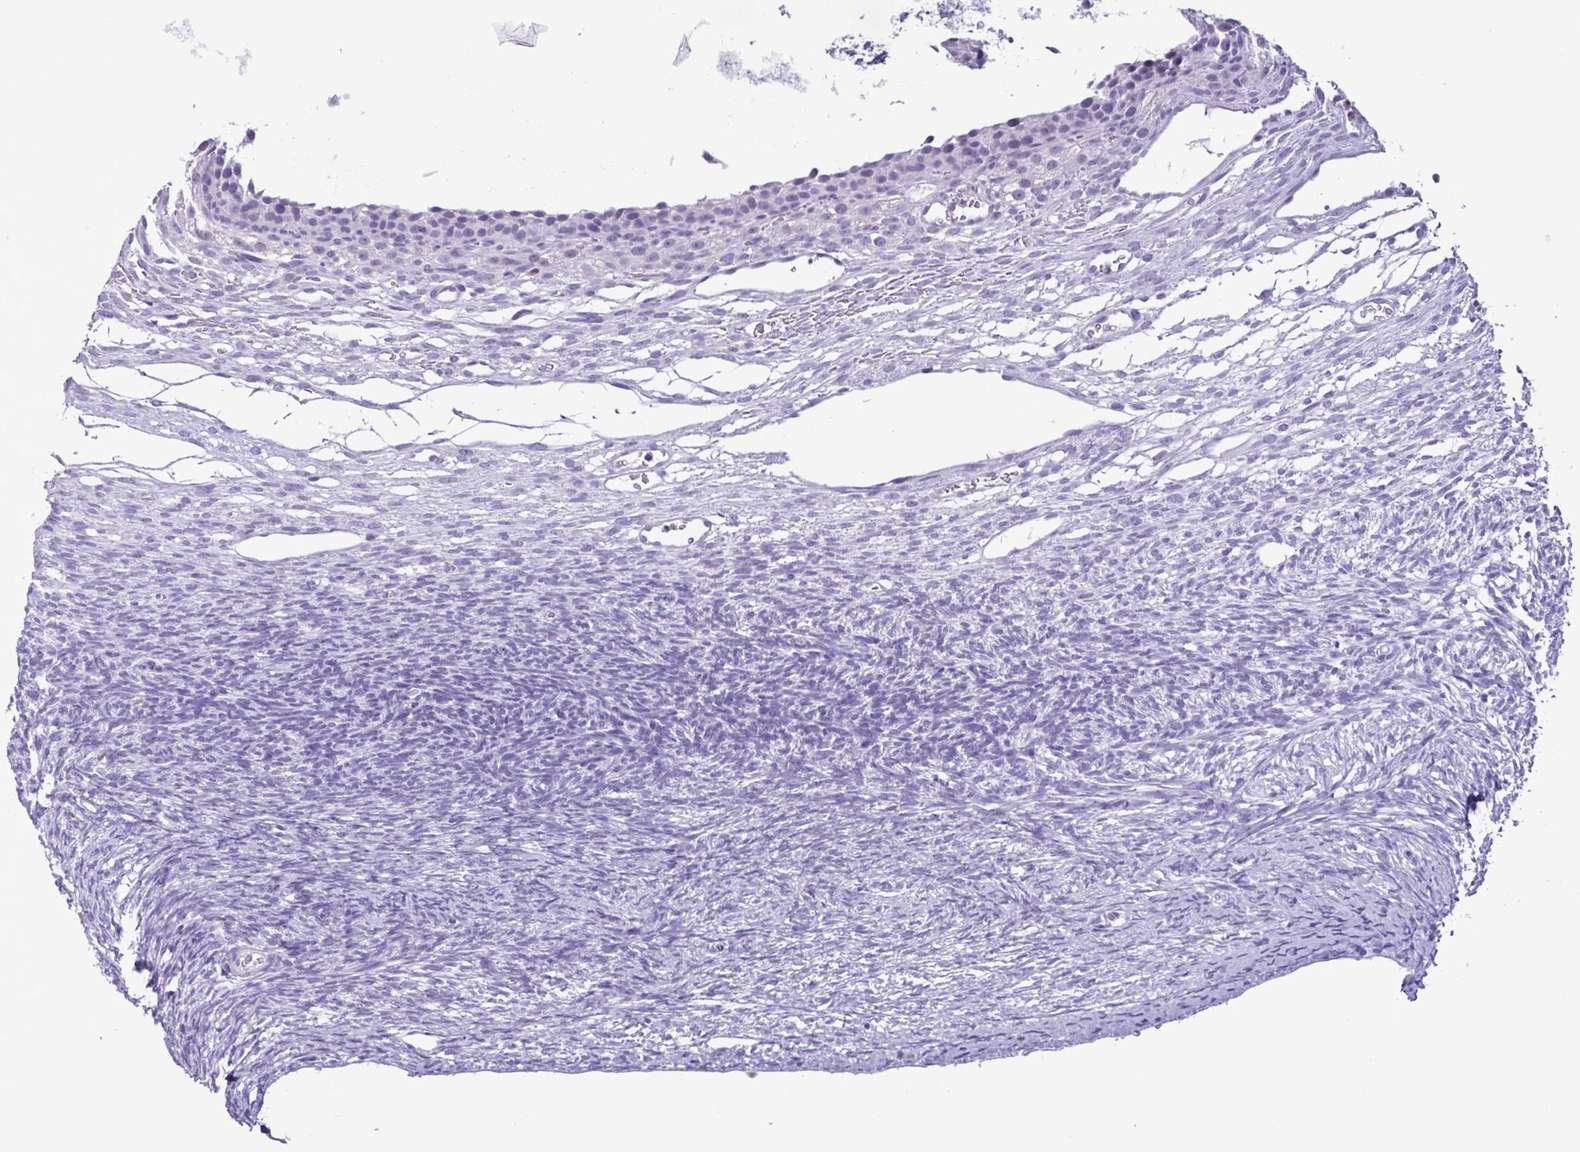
{"staining": {"intensity": "negative", "quantity": "none", "location": "none"}, "tissue": "ovary", "cell_type": "Follicle cells", "image_type": "normal", "snomed": [{"axis": "morphology", "description": "Normal tissue, NOS"}, {"axis": "topography", "description": "Ovary"}], "caption": "Normal ovary was stained to show a protein in brown. There is no significant positivity in follicle cells. (DAB immunohistochemistry (IHC) with hematoxylin counter stain).", "gene": "CBY2", "patient": {"sex": "female", "age": 34}}